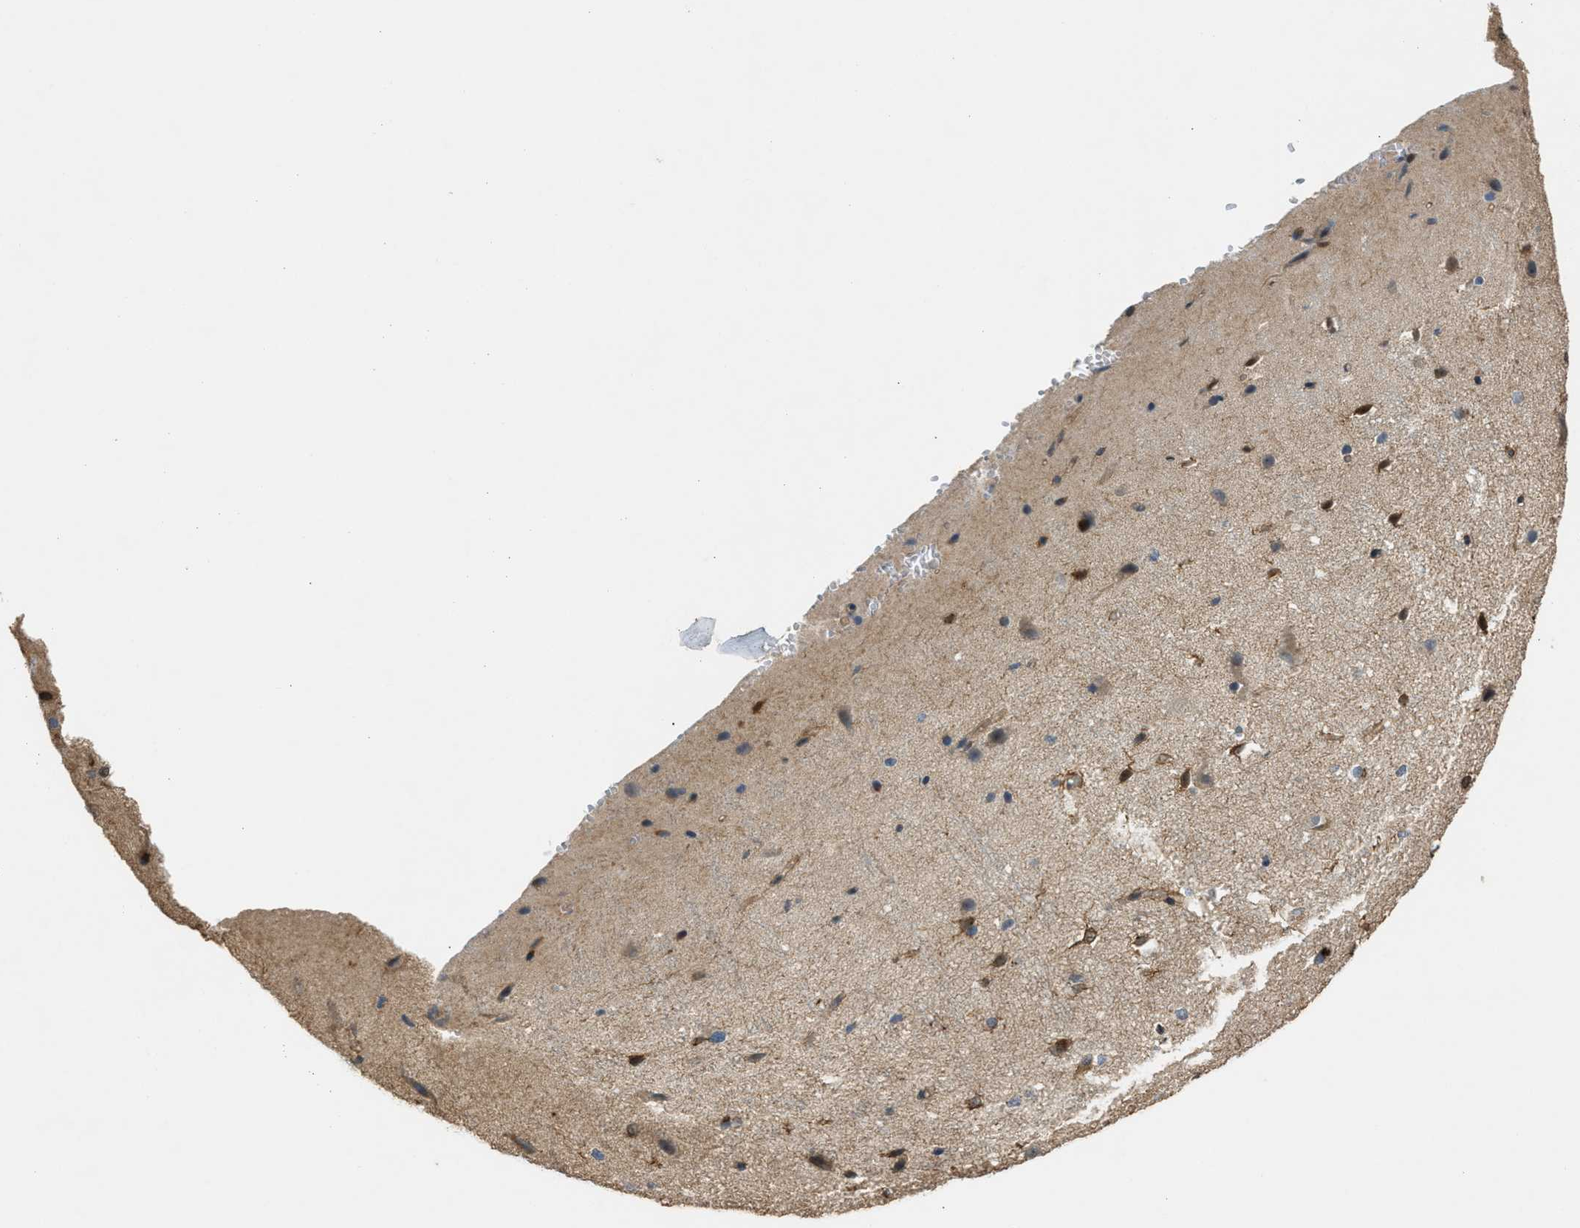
{"staining": {"intensity": "moderate", "quantity": ">75%", "location": "cytoplasmic/membranous"}, "tissue": "cerebral cortex", "cell_type": "Endothelial cells", "image_type": "normal", "snomed": [{"axis": "morphology", "description": "Normal tissue, NOS"}, {"axis": "morphology", "description": "Developmental malformation"}, {"axis": "topography", "description": "Cerebral cortex"}], "caption": "Cerebral cortex stained with DAB (3,3'-diaminobenzidine) immunohistochemistry (IHC) exhibits medium levels of moderate cytoplasmic/membranous expression in approximately >75% of endothelial cells. (DAB = brown stain, brightfield microscopy at high magnification).", "gene": "BAG3", "patient": {"sex": "female", "age": 30}}